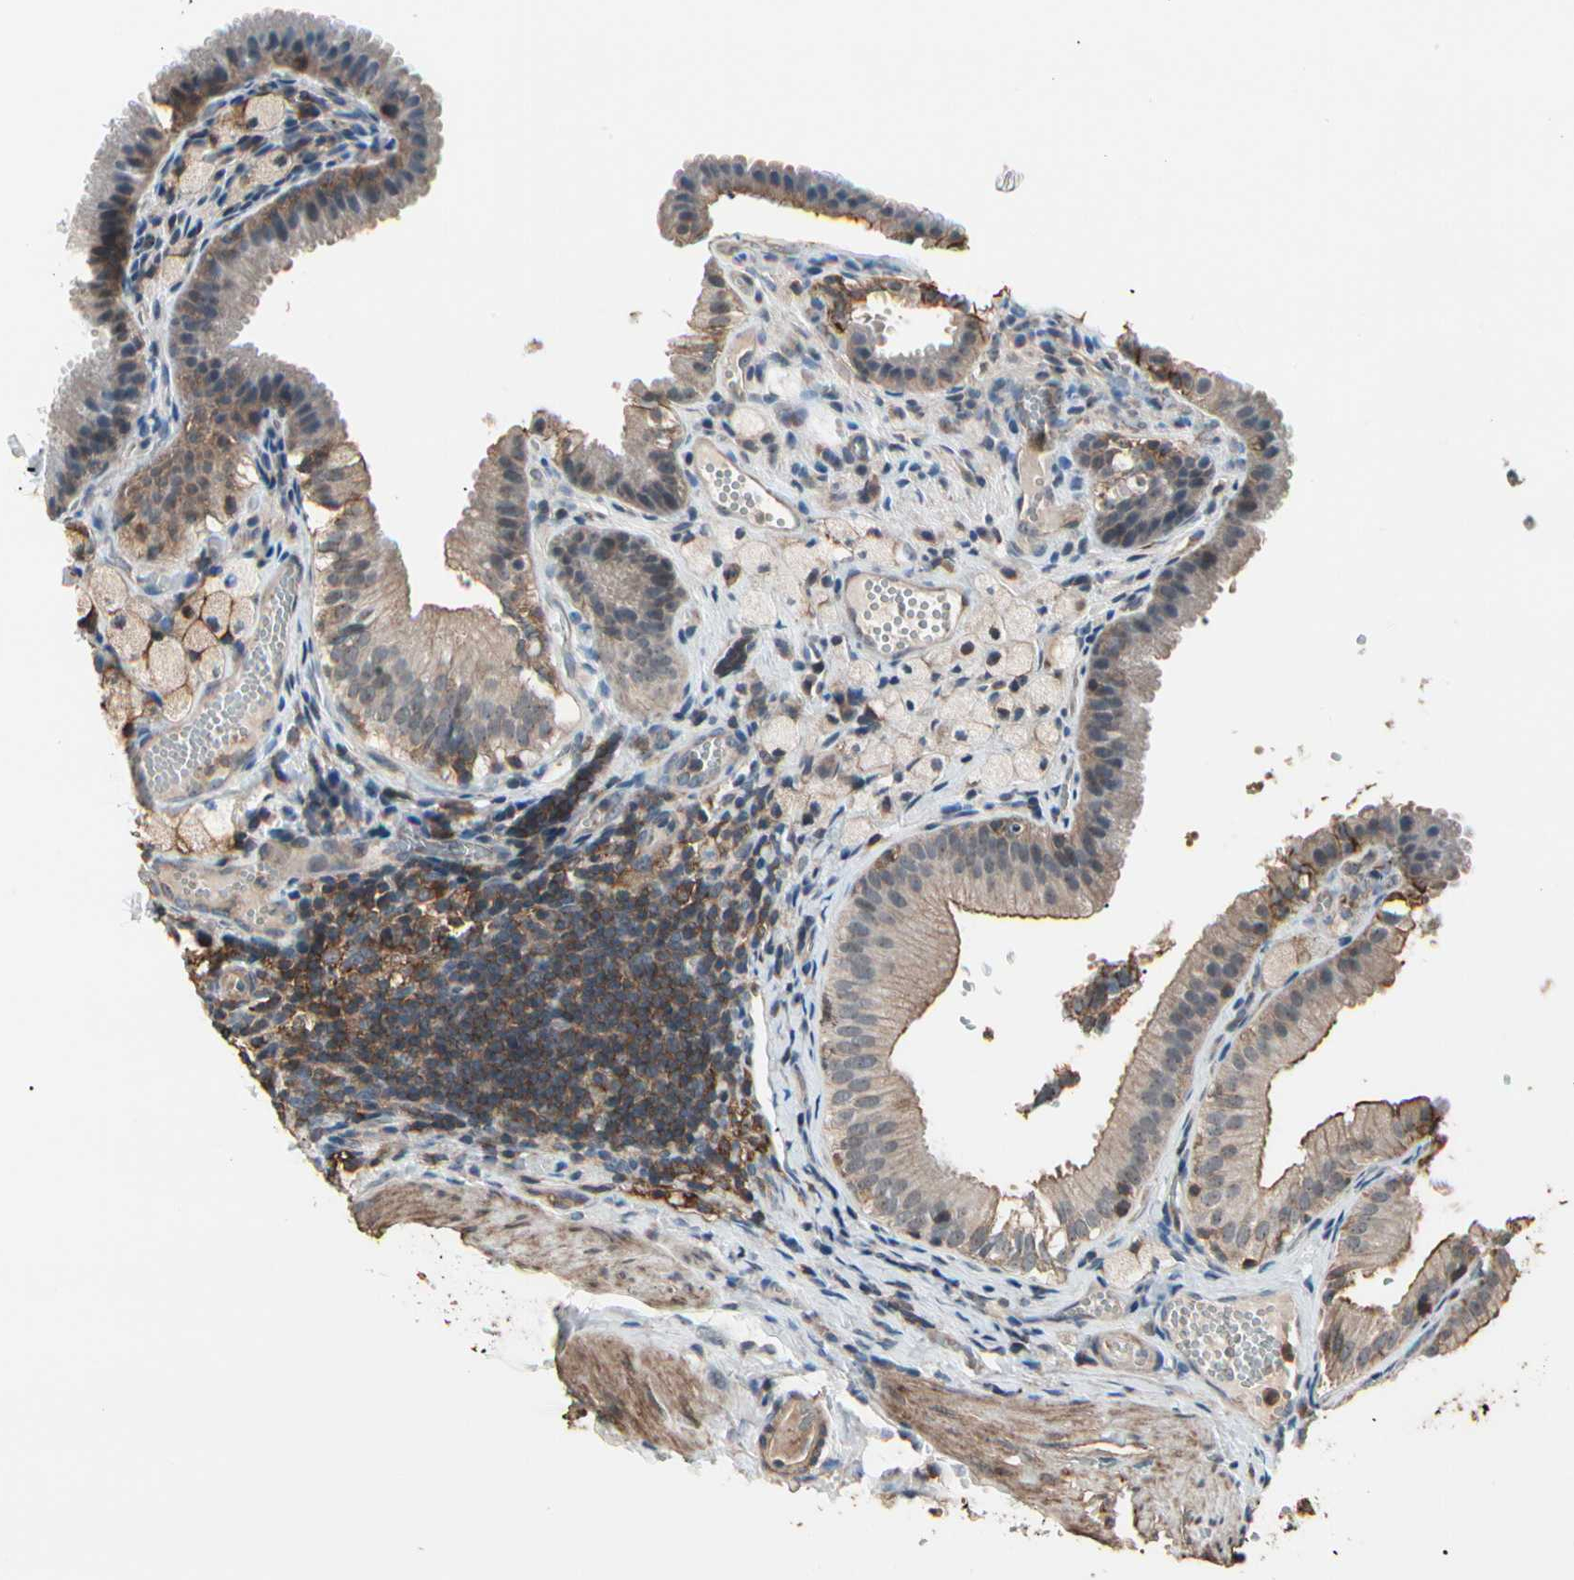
{"staining": {"intensity": "moderate", "quantity": "25%-75%", "location": "cytoplasmic/membranous"}, "tissue": "gallbladder", "cell_type": "Glandular cells", "image_type": "normal", "snomed": [{"axis": "morphology", "description": "Normal tissue, NOS"}, {"axis": "topography", "description": "Gallbladder"}], "caption": "Human gallbladder stained for a protein (brown) displays moderate cytoplasmic/membranous positive expression in approximately 25%-75% of glandular cells.", "gene": "MAPK13", "patient": {"sex": "female", "age": 24}}